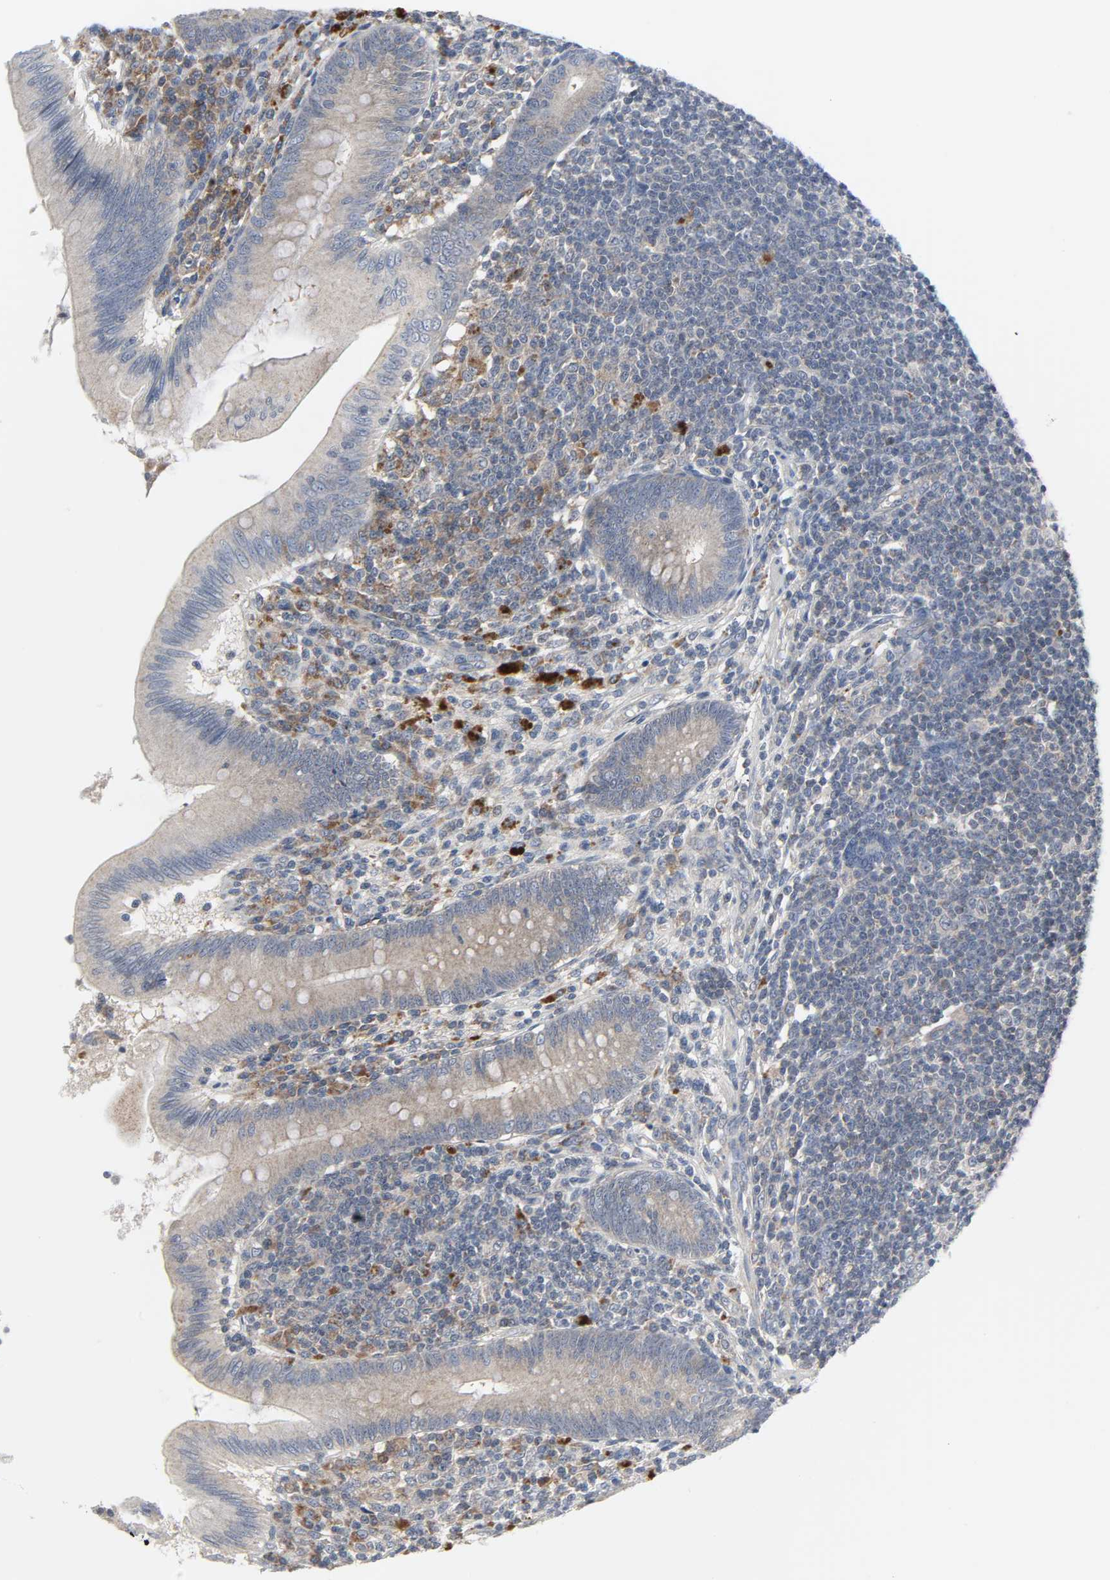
{"staining": {"intensity": "moderate", "quantity": ">75%", "location": "cytoplasmic/membranous"}, "tissue": "appendix", "cell_type": "Glandular cells", "image_type": "normal", "snomed": [{"axis": "morphology", "description": "Normal tissue, NOS"}, {"axis": "morphology", "description": "Inflammation, NOS"}, {"axis": "topography", "description": "Appendix"}], "caption": "An image of appendix stained for a protein exhibits moderate cytoplasmic/membranous brown staining in glandular cells. (Brightfield microscopy of DAB IHC at high magnification).", "gene": "CLIP1", "patient": {"sex": "male", "age": 46}}